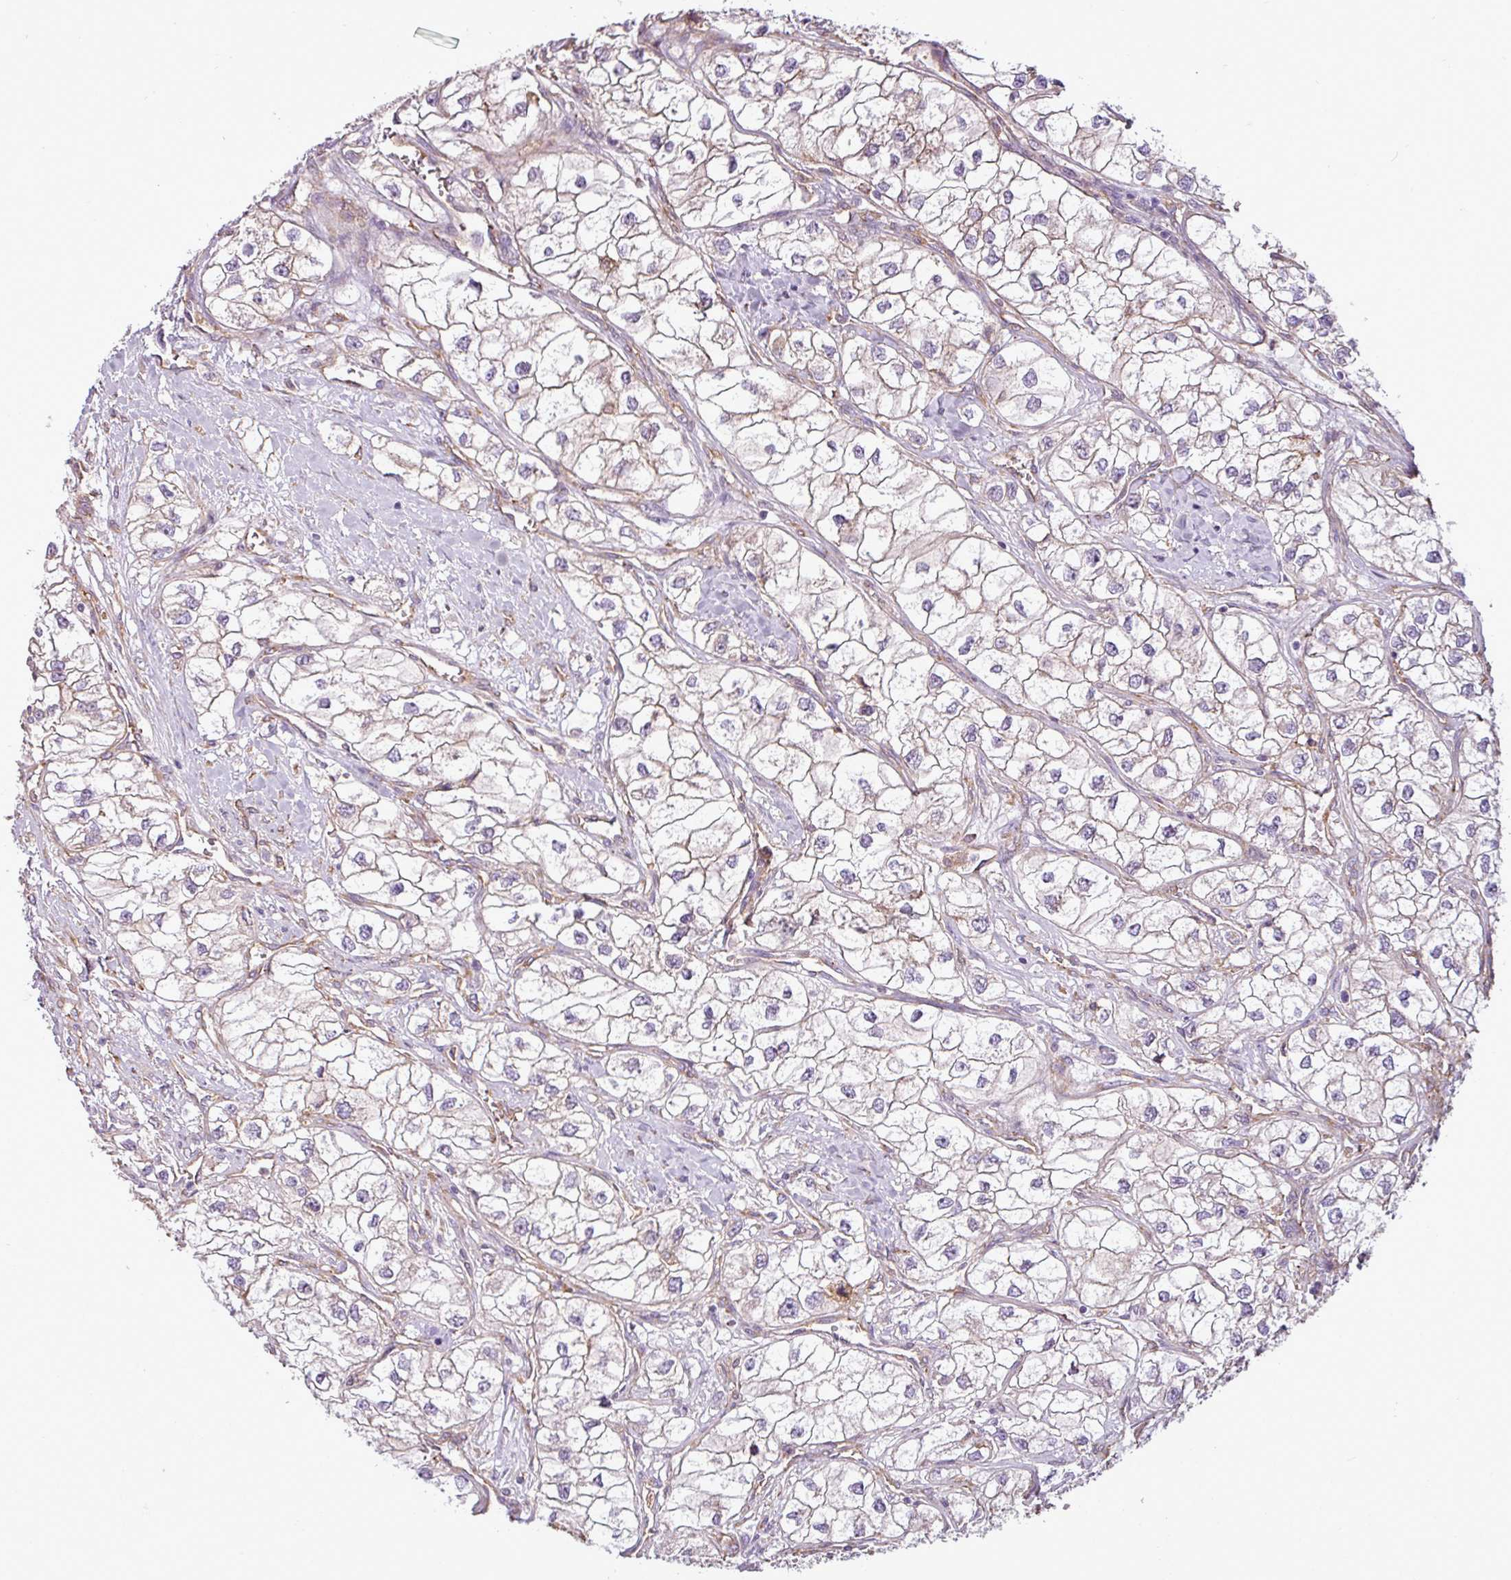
{"staining": {"intensity": "moderate", "quantity": "25%-75%", "location": "cytoplasmic/membranous"}, "tissue": "renal cancer", "cell_type": "Tumor cells", "image_type": "cancer", "snomed": [{"axis": "morphology", "description": "Adenocarcinoma, NOS"}, {"axis": "topography", "description": "Kidney"}], "caption": "Immunohistochemical staining of human renal cancer demonstrates moderate cytoplasmic/membranous protein expression in about 25%-75% of tumor cells.", "gene": "PACSIN2", "patient": {"sex": "male", "age": 59}}